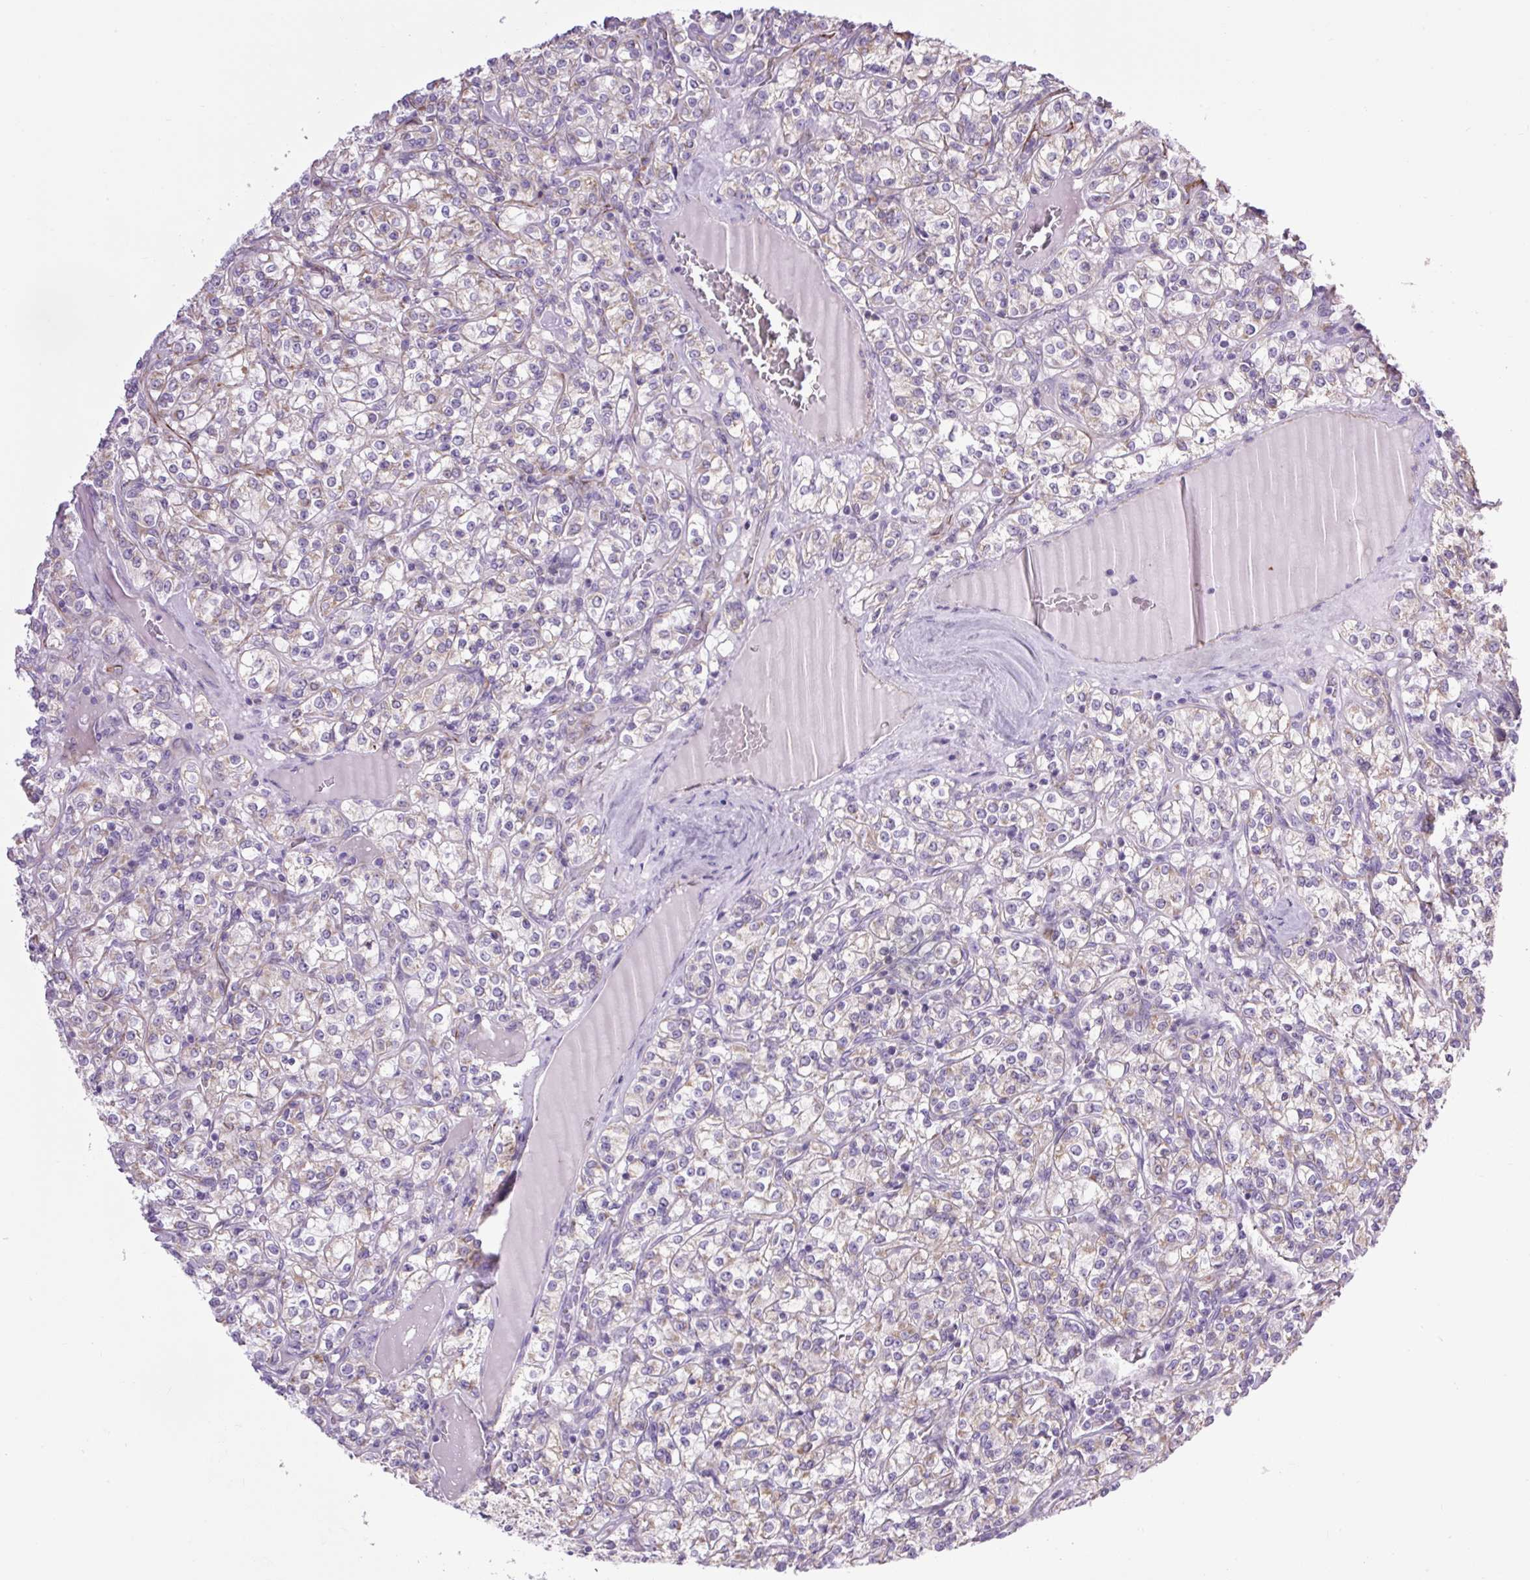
{"staining": {"intensity": "negative", "quantity": "none", "location": "none"}, "tissue": "renal cancer", "cell_type": "Tumor cells", "image_type": "cancer", "snomed": [{"axis": "morphology", "description": "Adenocarcinoma, NOS"}, {"axis": "topography", "description": "Kidney"}], "caption": "High power microscopy photomicrograph of an immunohistochemistry histopathology image of adenocarcinoma (renal), revealing no significant positivity in tumor cells.", "gene": "RNASE10", "patient": {"sex": "male", "age": 77}}